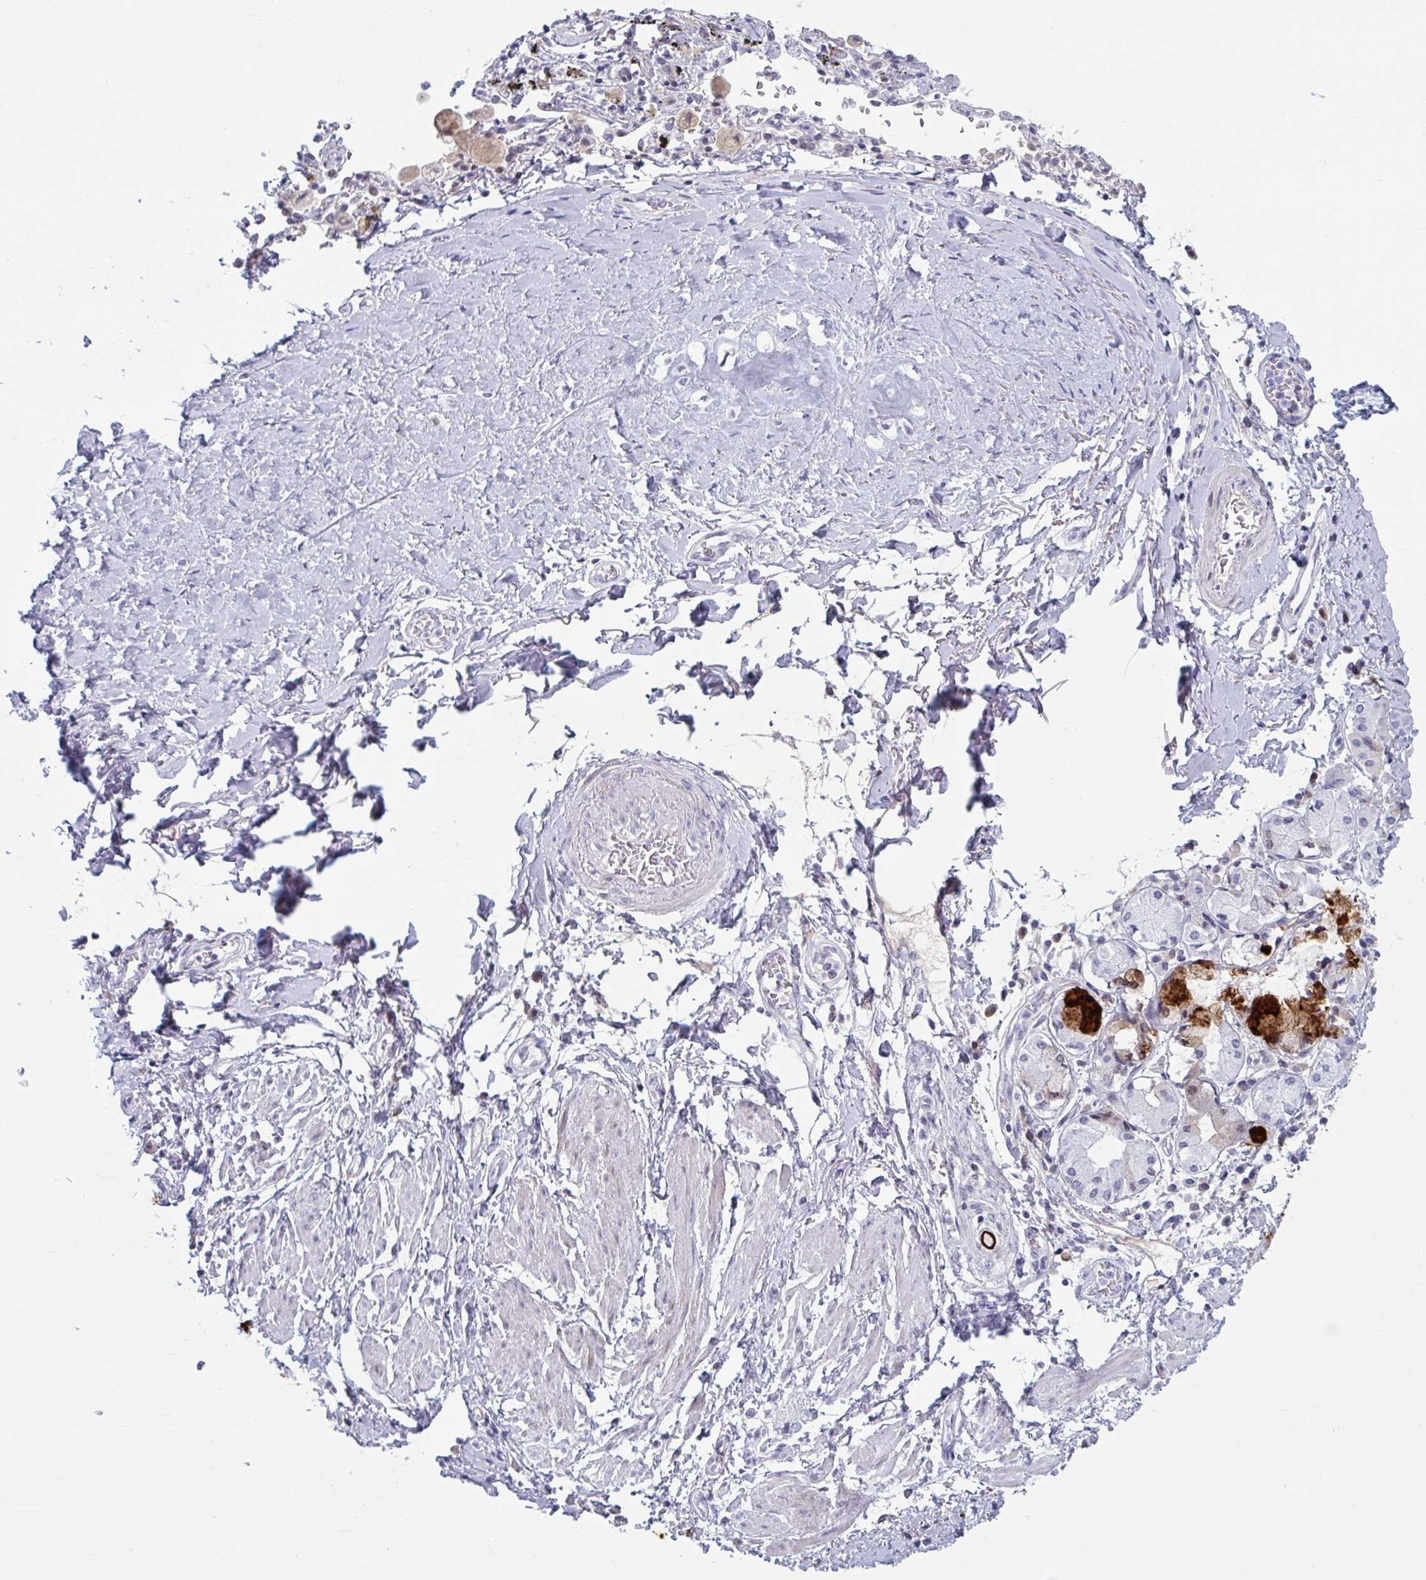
{"staining": {"intensity": "negative", "quantity": "none", "location": "none"}, "tissue": "adipose tissue", "cell_type": "Adipocytes", "image_type": "normal", "snomed": [{"axis": "morphology", "description": "Normal tissue, NOS"}, {"axis": "morphology", "description": "Degeneration, NOS"}, {"axis": "topography", "description": "Cartilage tissue"}, {"axis": "topography", "description": "Lung"}], "caption": "Adipose tissue was stained to show a protein in brown. There is no significant expression in adipocytes. Nuclei are stained in blue.", "gene": "MSMB", "patient": {"sex": "female", "age": 61}}